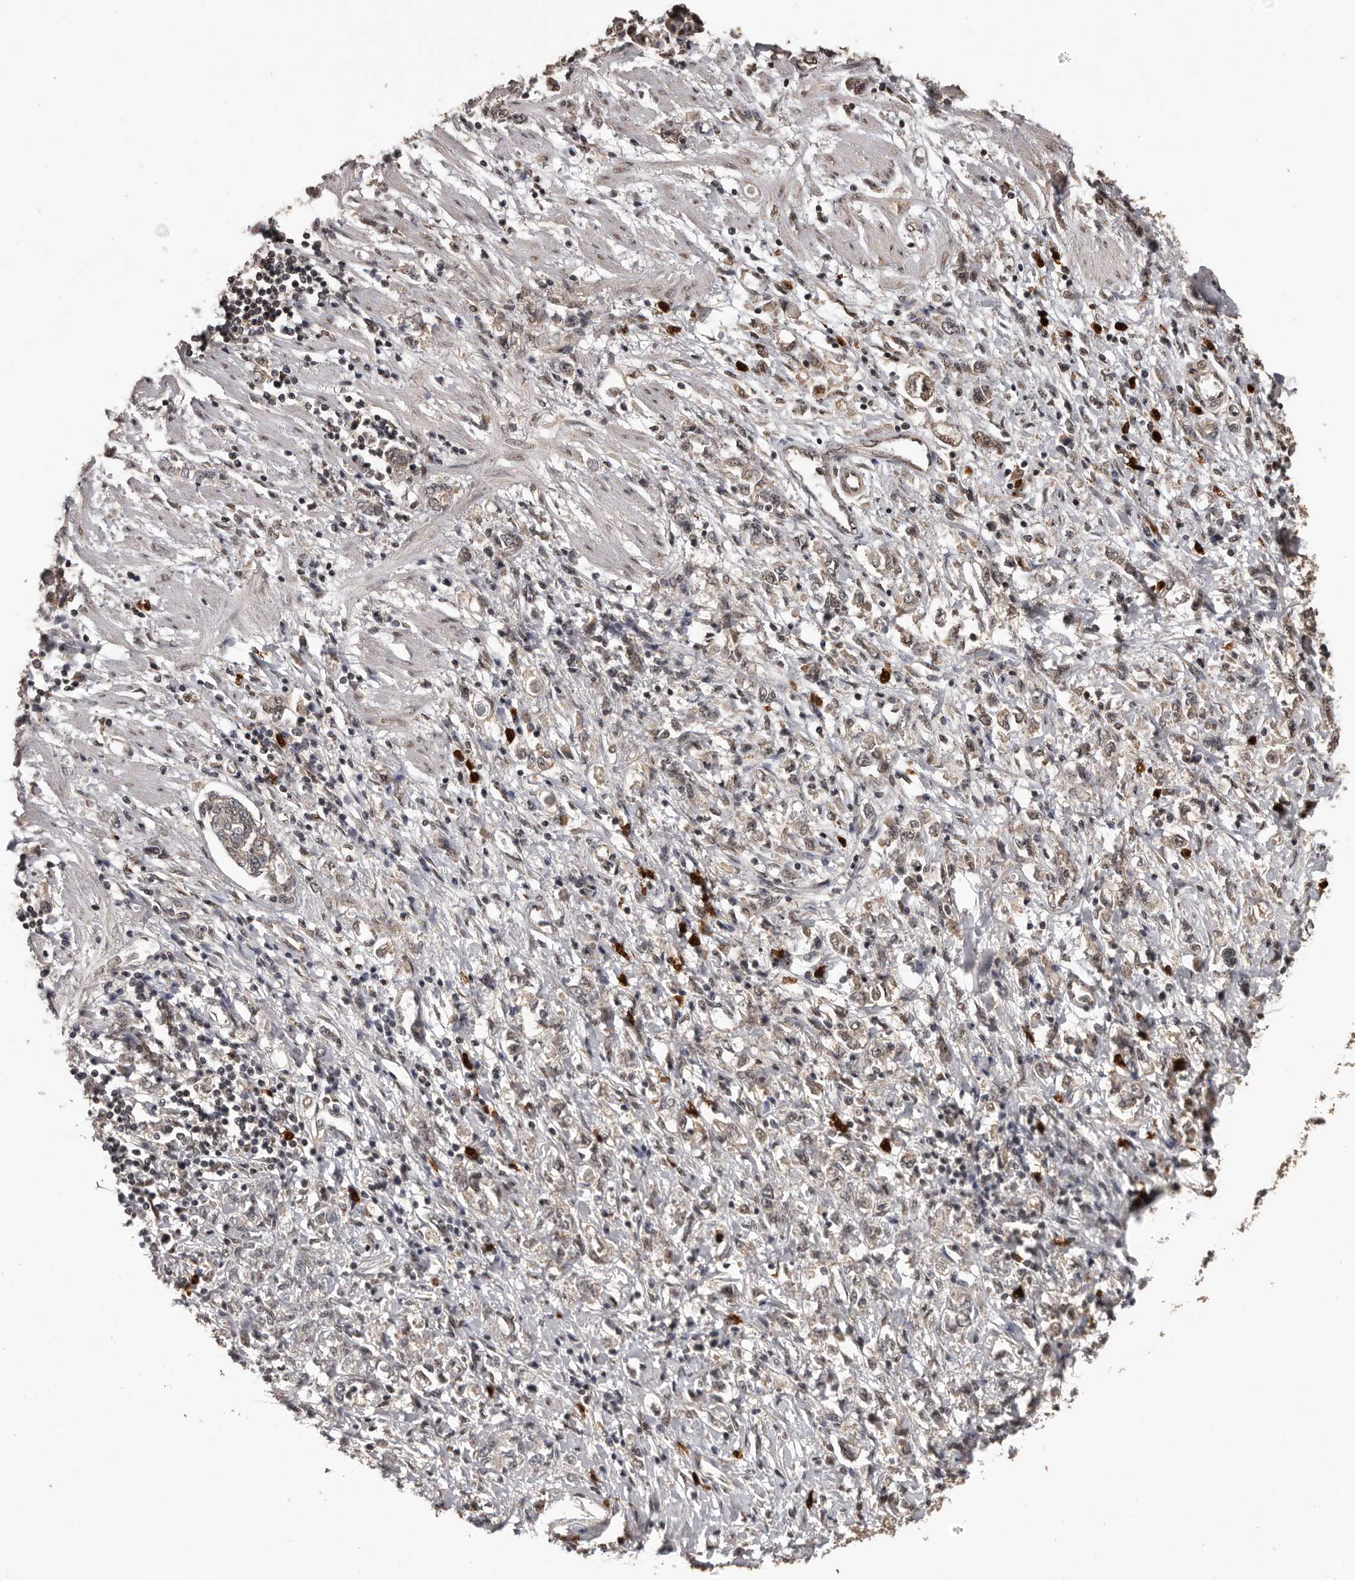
{"staining": {"intensity": "weak", "quantity": "25%-75%", "location": "nuclear"}, "tissue": "stomach cancer", "cell_type": "Tumor cells", "image_type": "cancer", "snomed": [{"axis": "morphology", "description": "Adenocarcinoma, NOS"}, {"axis": "topography", "description": "Stomach"}], "caption": "Human stomach adenocarcinoma stained with a brown dye reveals weak nuclear positive staining in approximately 25%-75% of tumor cells.", "gene": "VPS37A", "patient": {"sex": "female", "age": 76}}